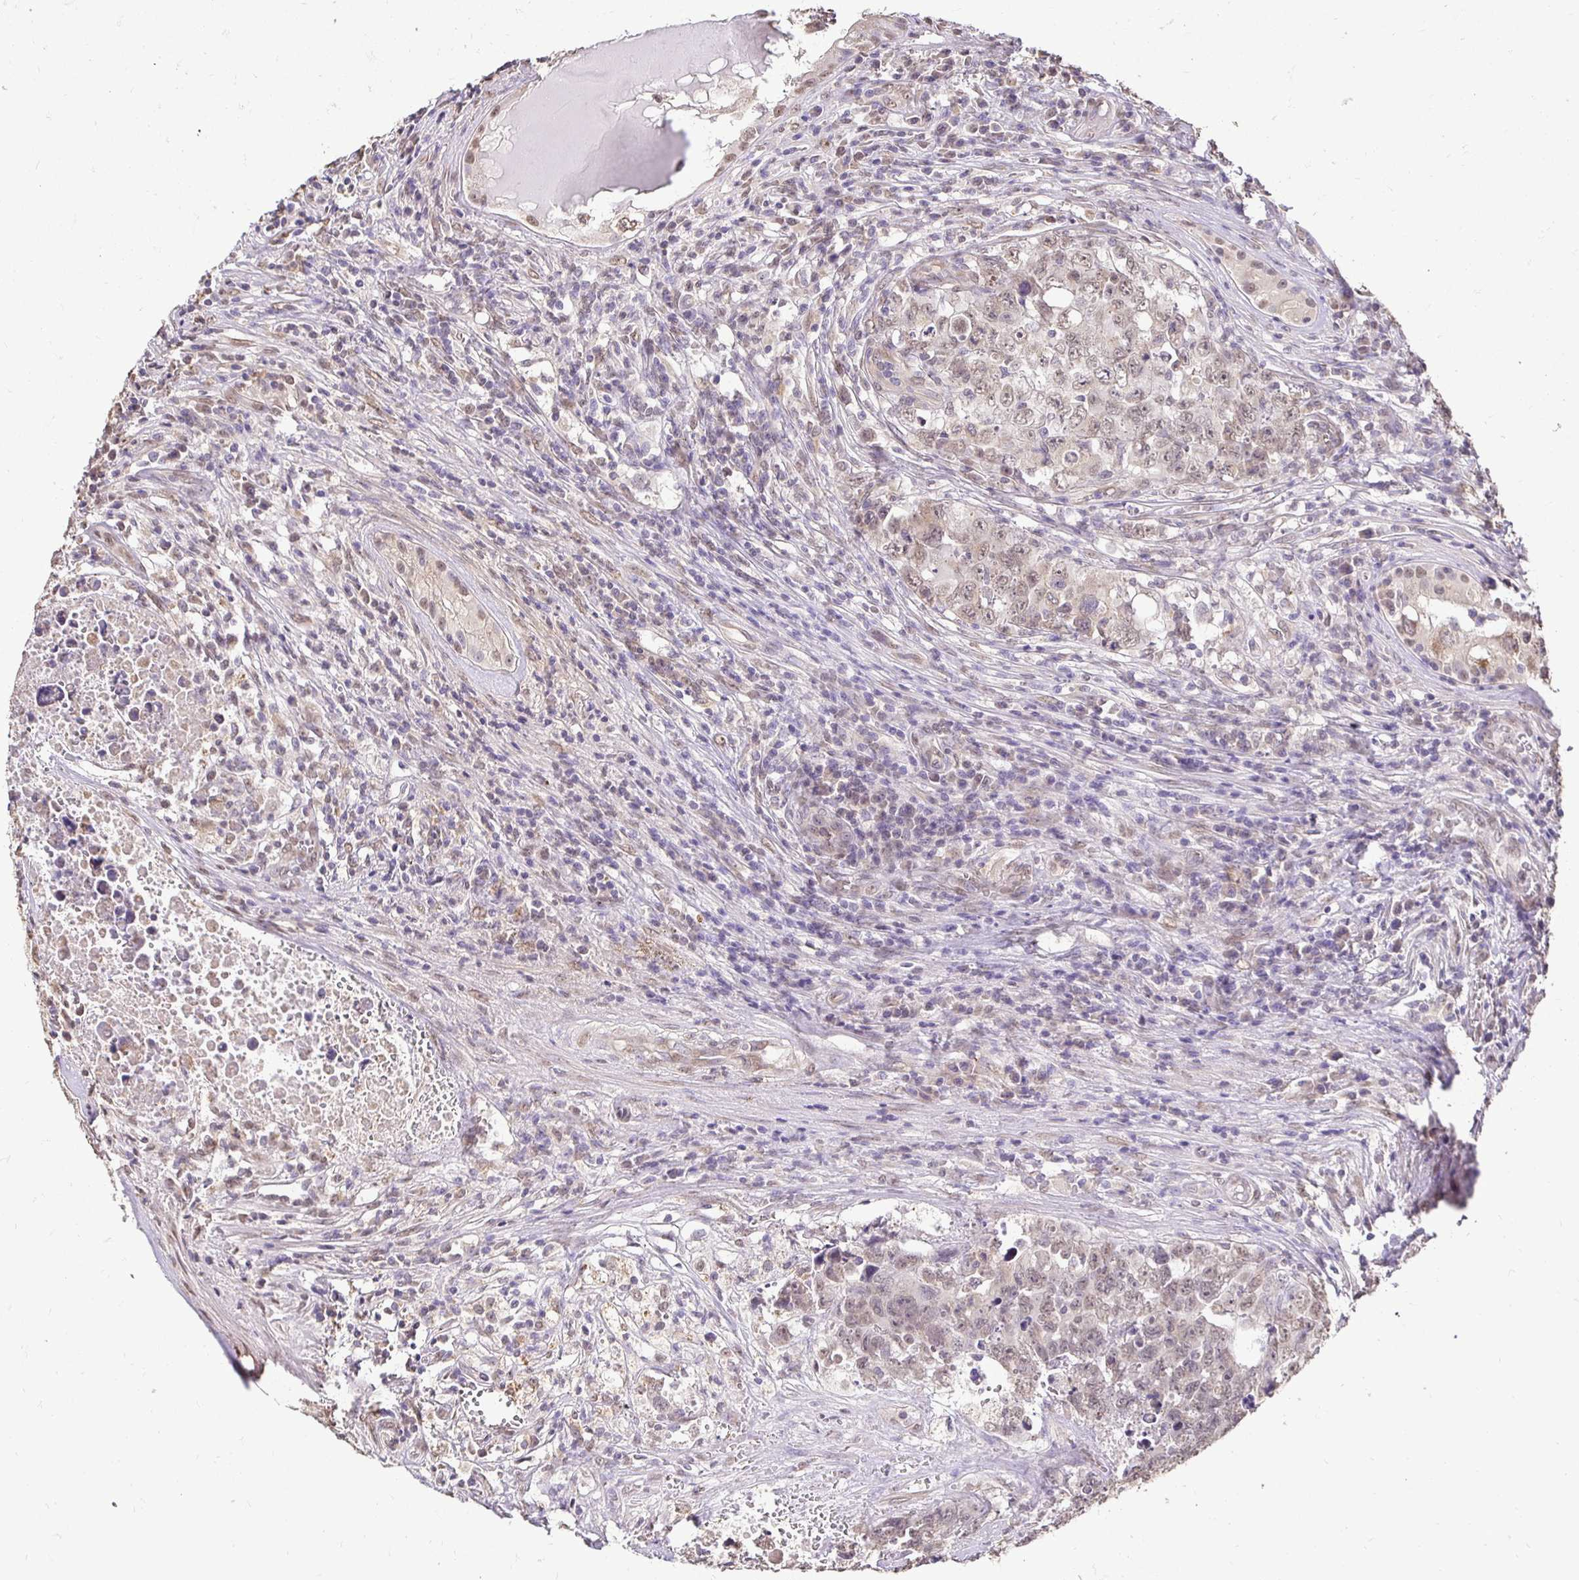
{"staining": {"intensity": "weak", "quantity": ">75%", "location": "cytoplasmic/membranous,nuclear"}, "tissue": "testis cancer", "cell_type": "Tumor cells", "image_type": "cancer", "snomed": [{"axis": "morphology", "description": "Carcinoma, Embryonal, NOS"}, {"axis": "topography", "description": "Testis"}], "caption": "Protein staining displays weak cytoplasmic/membranous and nuclear staining in approximately >75% of tumor cells in testis cancer.", "gene": "RHEBL1", "patient": {"sex": "male", "age": 24}}